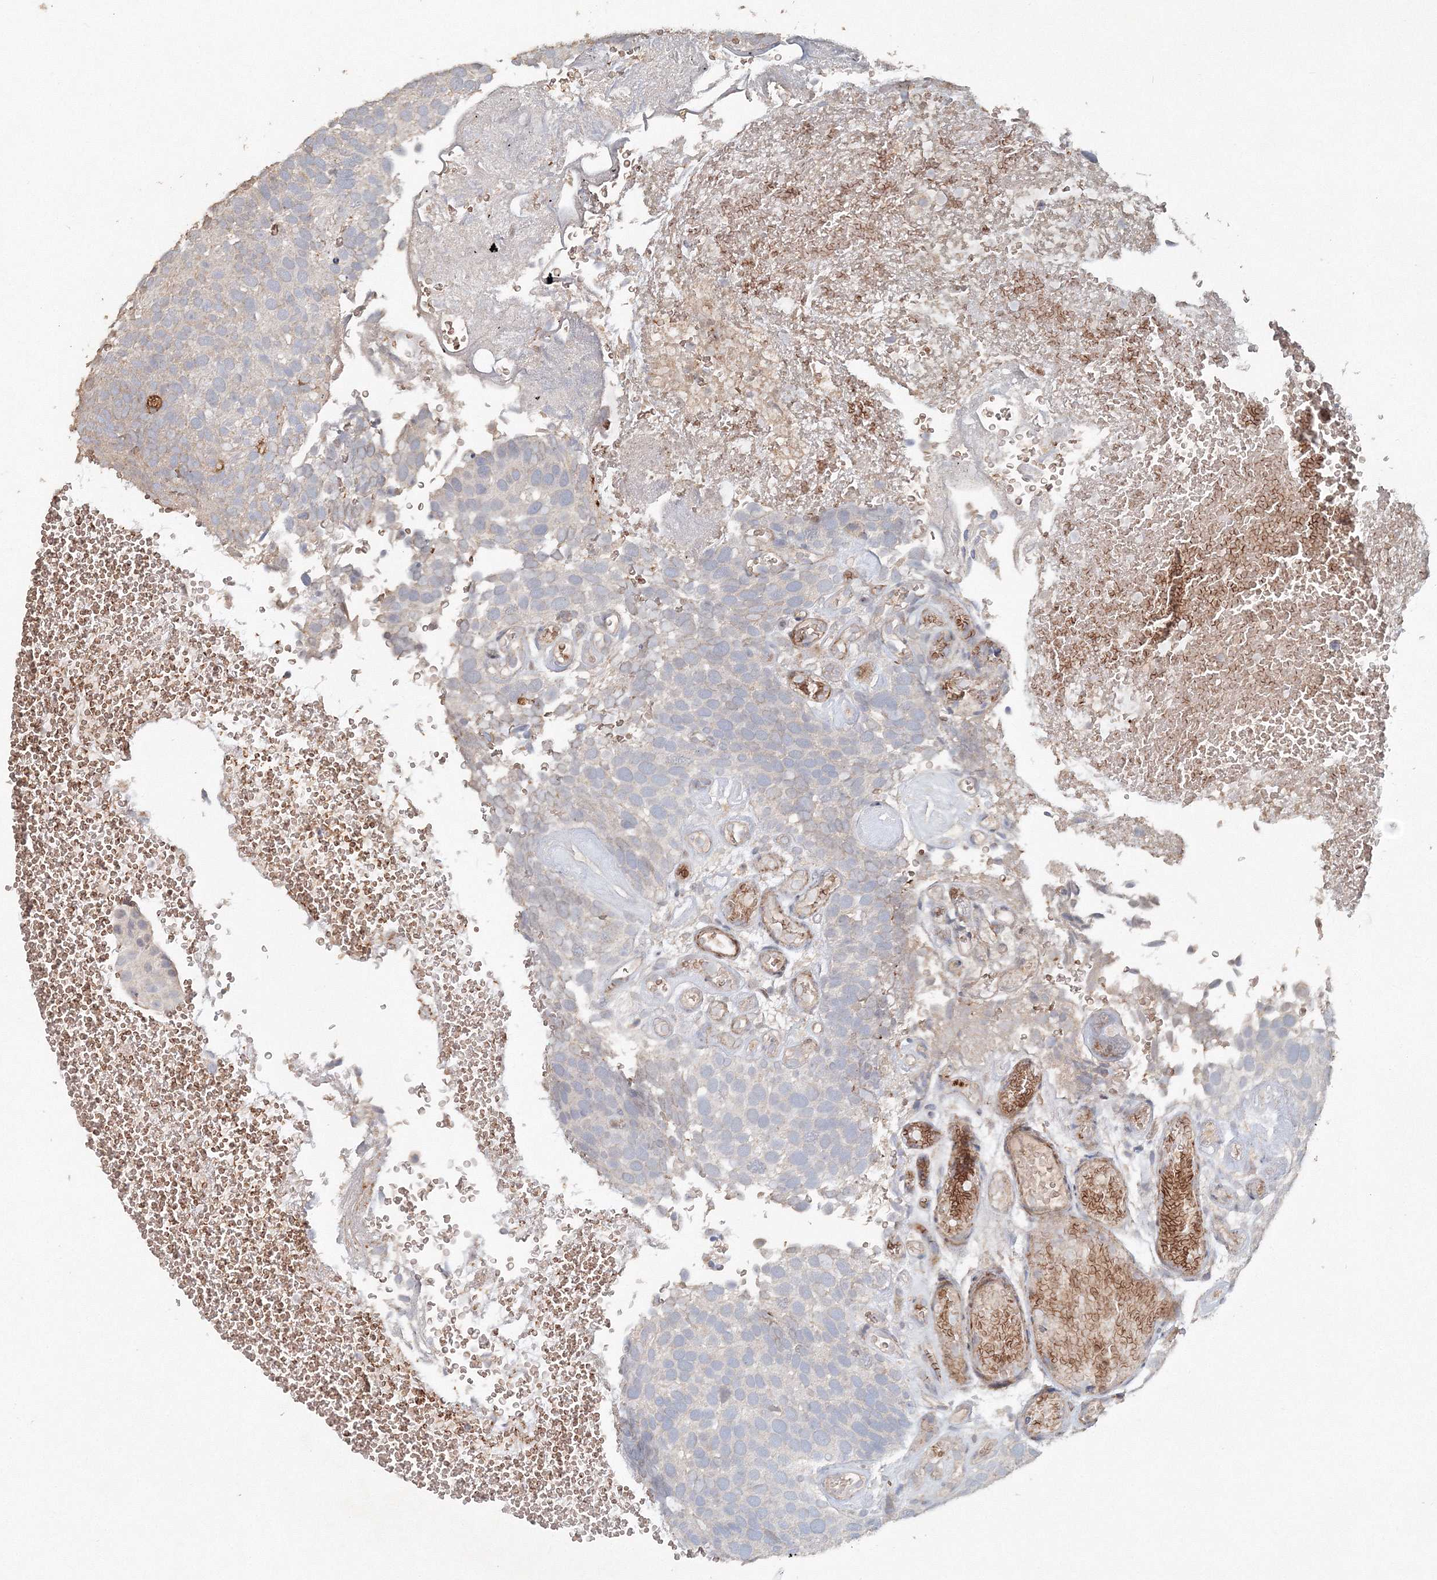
{"staining": {"intensity": "negative", "quantity": "none", "location": "none"}, "tissue": "urothelial cancer", "cell_type": "Tumor cells", "image_type": "cancer", "snomed": [{"axis": "morphology", "description": "Urothelial carcinoma, Low grade"}, {"axis": "topography", "description": "Urinary bladder"}], "caption": "DAB immunohistochemical staining of human urothelial carcinoma (low-grade) displays no significant staining in tumor cells. The staining is performed using DAB brown chromogen with nuclei counter-stained in using hematoxylin.", "gene": "NALF2", "patient": {"sex": "male", "age": 78}}